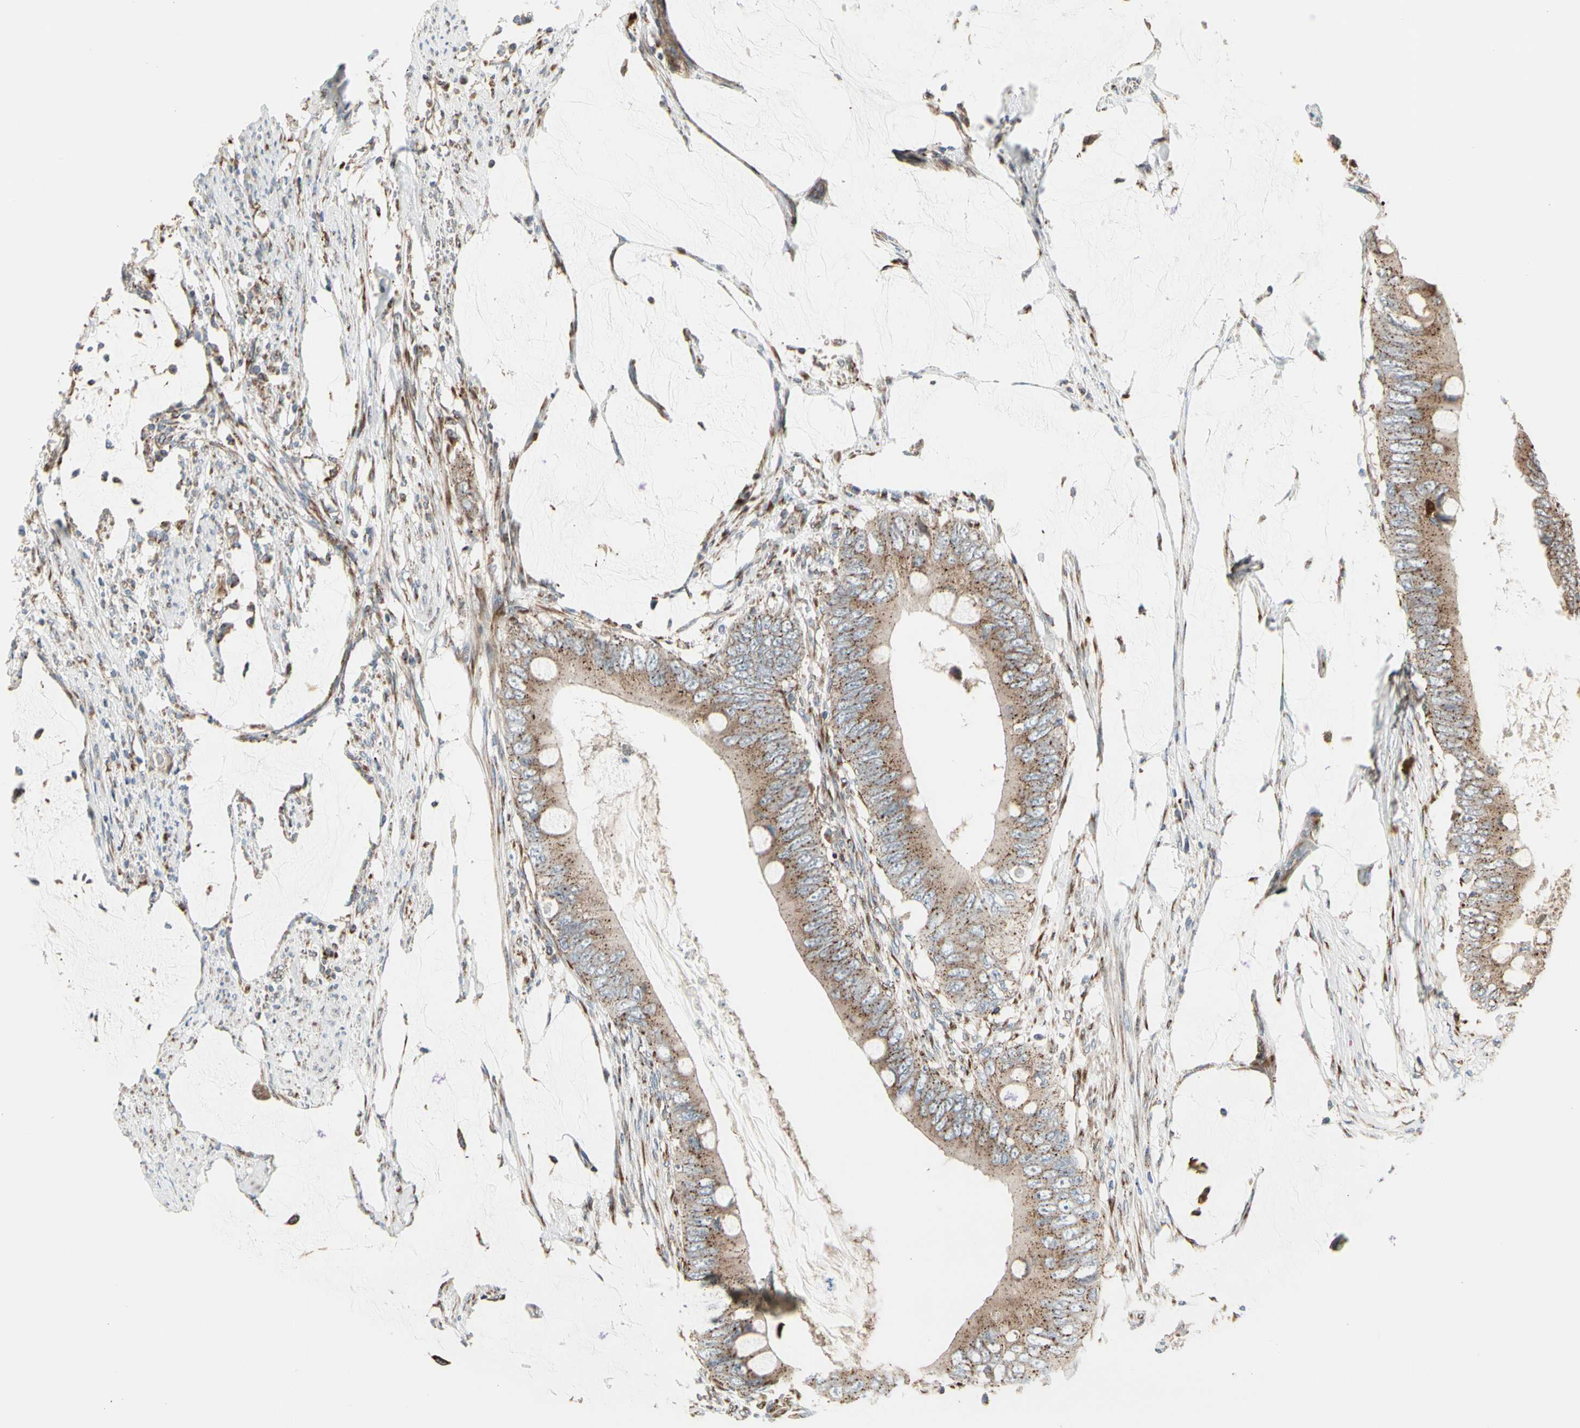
{"staining": {"intensity": "strong", "quantity": ">75%", "location": "cytoplasmic/membranous"}, "tissue": "colorectal cancer", "cell_type": "Tumor cells", "image_type": "cancer", "snomed": [{"axis": "morphology", "description": "Adenocarcinoma, NOS"}, {"axis": "topography", "description": "Rectum"}], "caption": "A micrograph showing strong cytoplasmic/membranous positivity in about >75% of tumor cells in colorectal cancer (adenocarcinoma), as visualized by brown immunohistochemical staining.", "gene": "SLC39A9", "patient": {"sex": "female", "age": 77}}